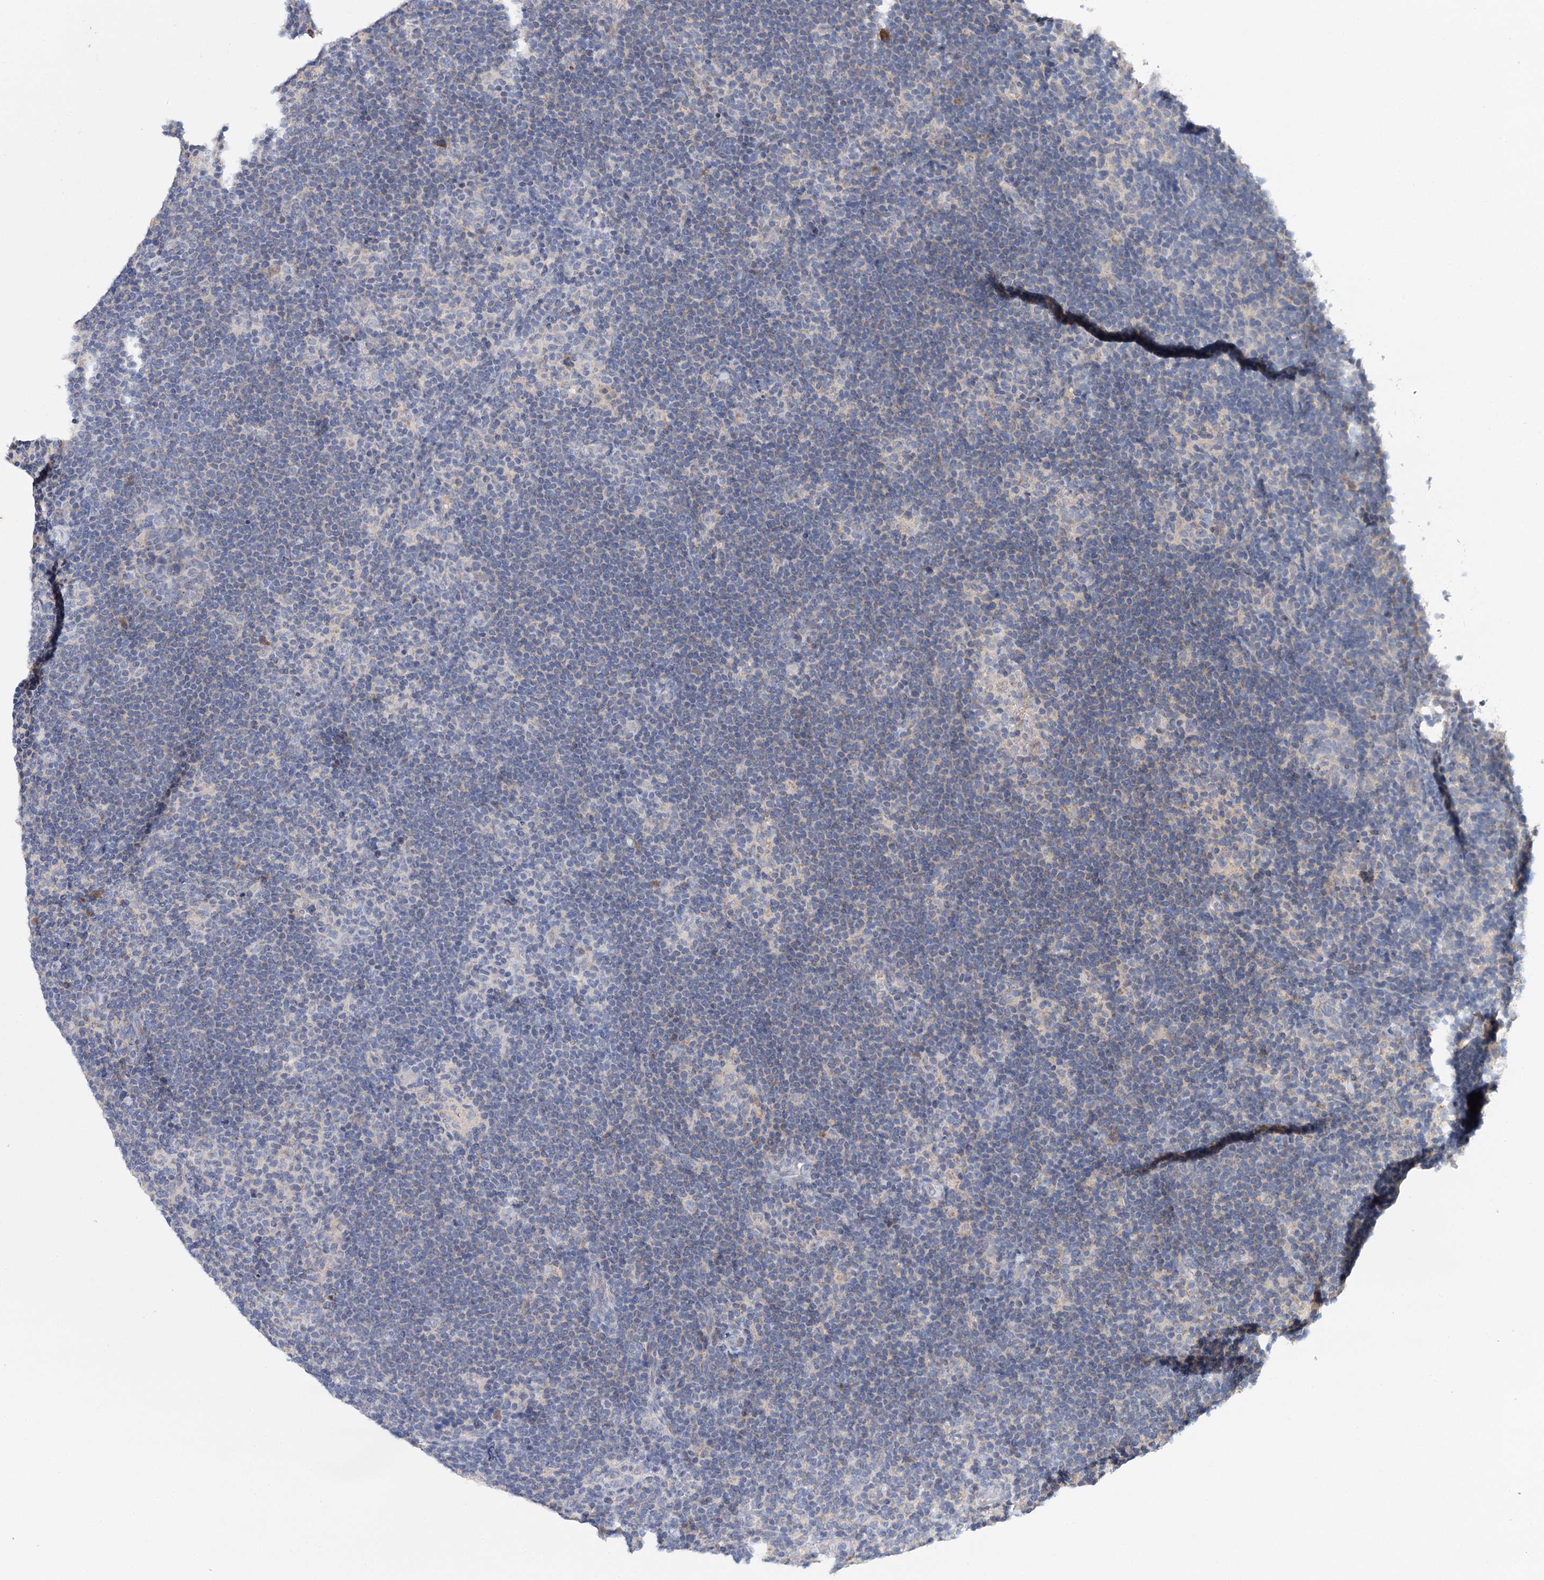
{"staining": {"intensity": "negative", "quantity": "none", "location": "none"}, "tissue": "lymphoma", "cell_type": "Tumor cells", "image_type": "cancer", "snomed": [{"axis": "morphology", "description": "Hodgkin's disease, NOS"}, {"axis": "topography", "description": "Lymph node"}], "caption": "DAB (3,3'-diaminobenzidine) immunohistochemical staining of human Hodgkin's disease displays no significant staining in tumor cells.", "gene": "CFAP46", "patient": {"sex": "female", "age": 57}}